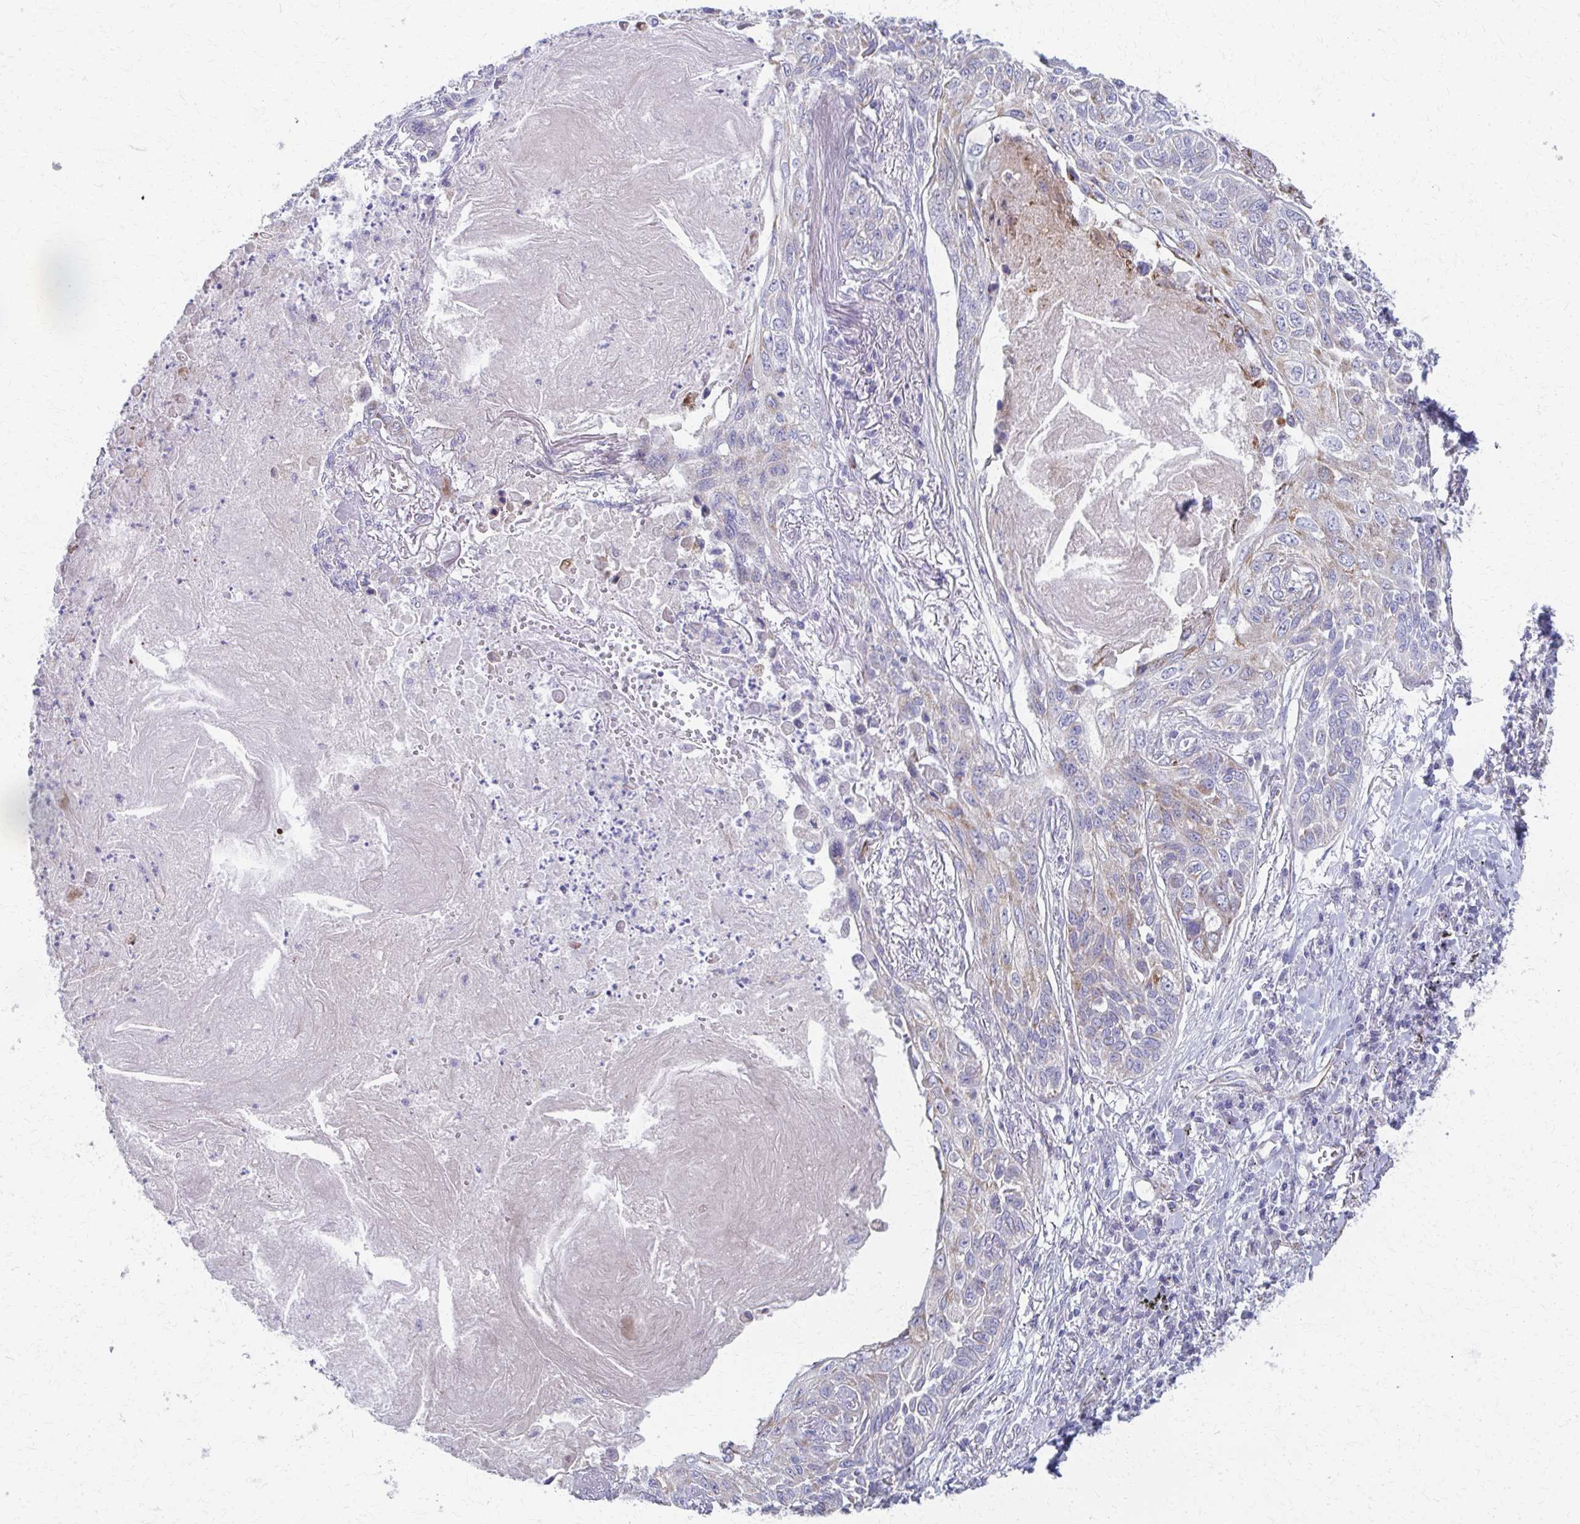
{"staining": {"intensity": "negative", "quantity": "none", "location": "none"}, "tissue": "lung cancer", "cell_type": "Tumor cells", "image_type": "cancer", "snomed": [{"axis": "morphology", "description": "Squamous cell carcinoma, NOS"}, {"axis": "topography", "description": "Lung"}], "caption": "Tumor cells are negative for brown protein staining in squamous cell carcinoma (lung).", "gene": "FAHD1", "patient": {"sex": "male", "age": 75}}